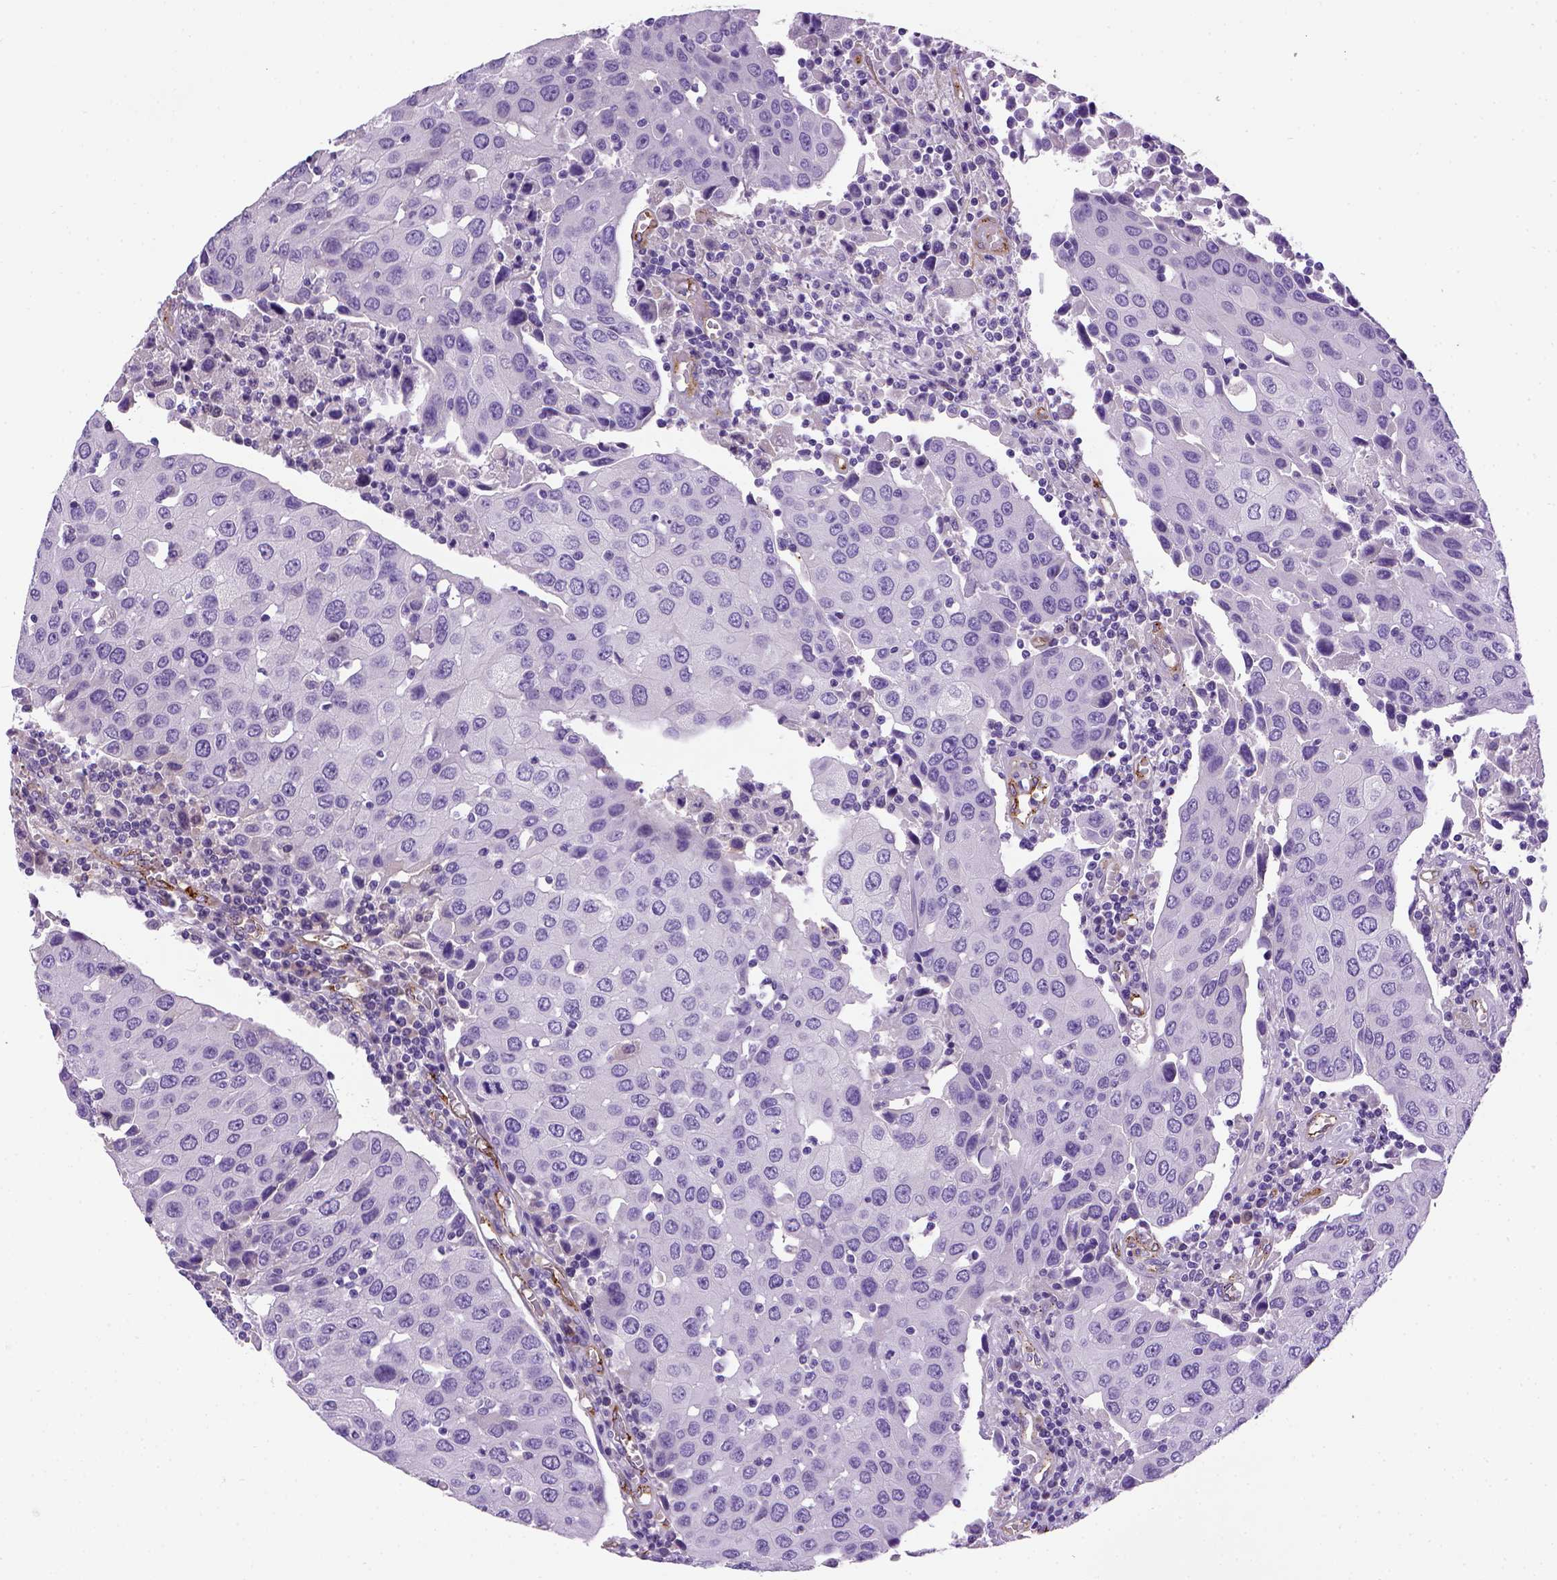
{"staining": {"intensity": "negative", "quantity": "none", "location": "none"}, "tissue": "urothelial cancer", "cell_type": "Tumor cells", "image_type": "cancer", "snomed": [{"axis": "morphology", "description": "Urothelial carcinoma, High grade"}, {"axis": "topography", "description": "Urinary bladder"}], "caption": "IHC image of human urothelial cancer stained for a protein (brown), which reveals no positivity in tumor cells.", "gene": "VWF", "patient": {"sex": "female", "age": 85}}